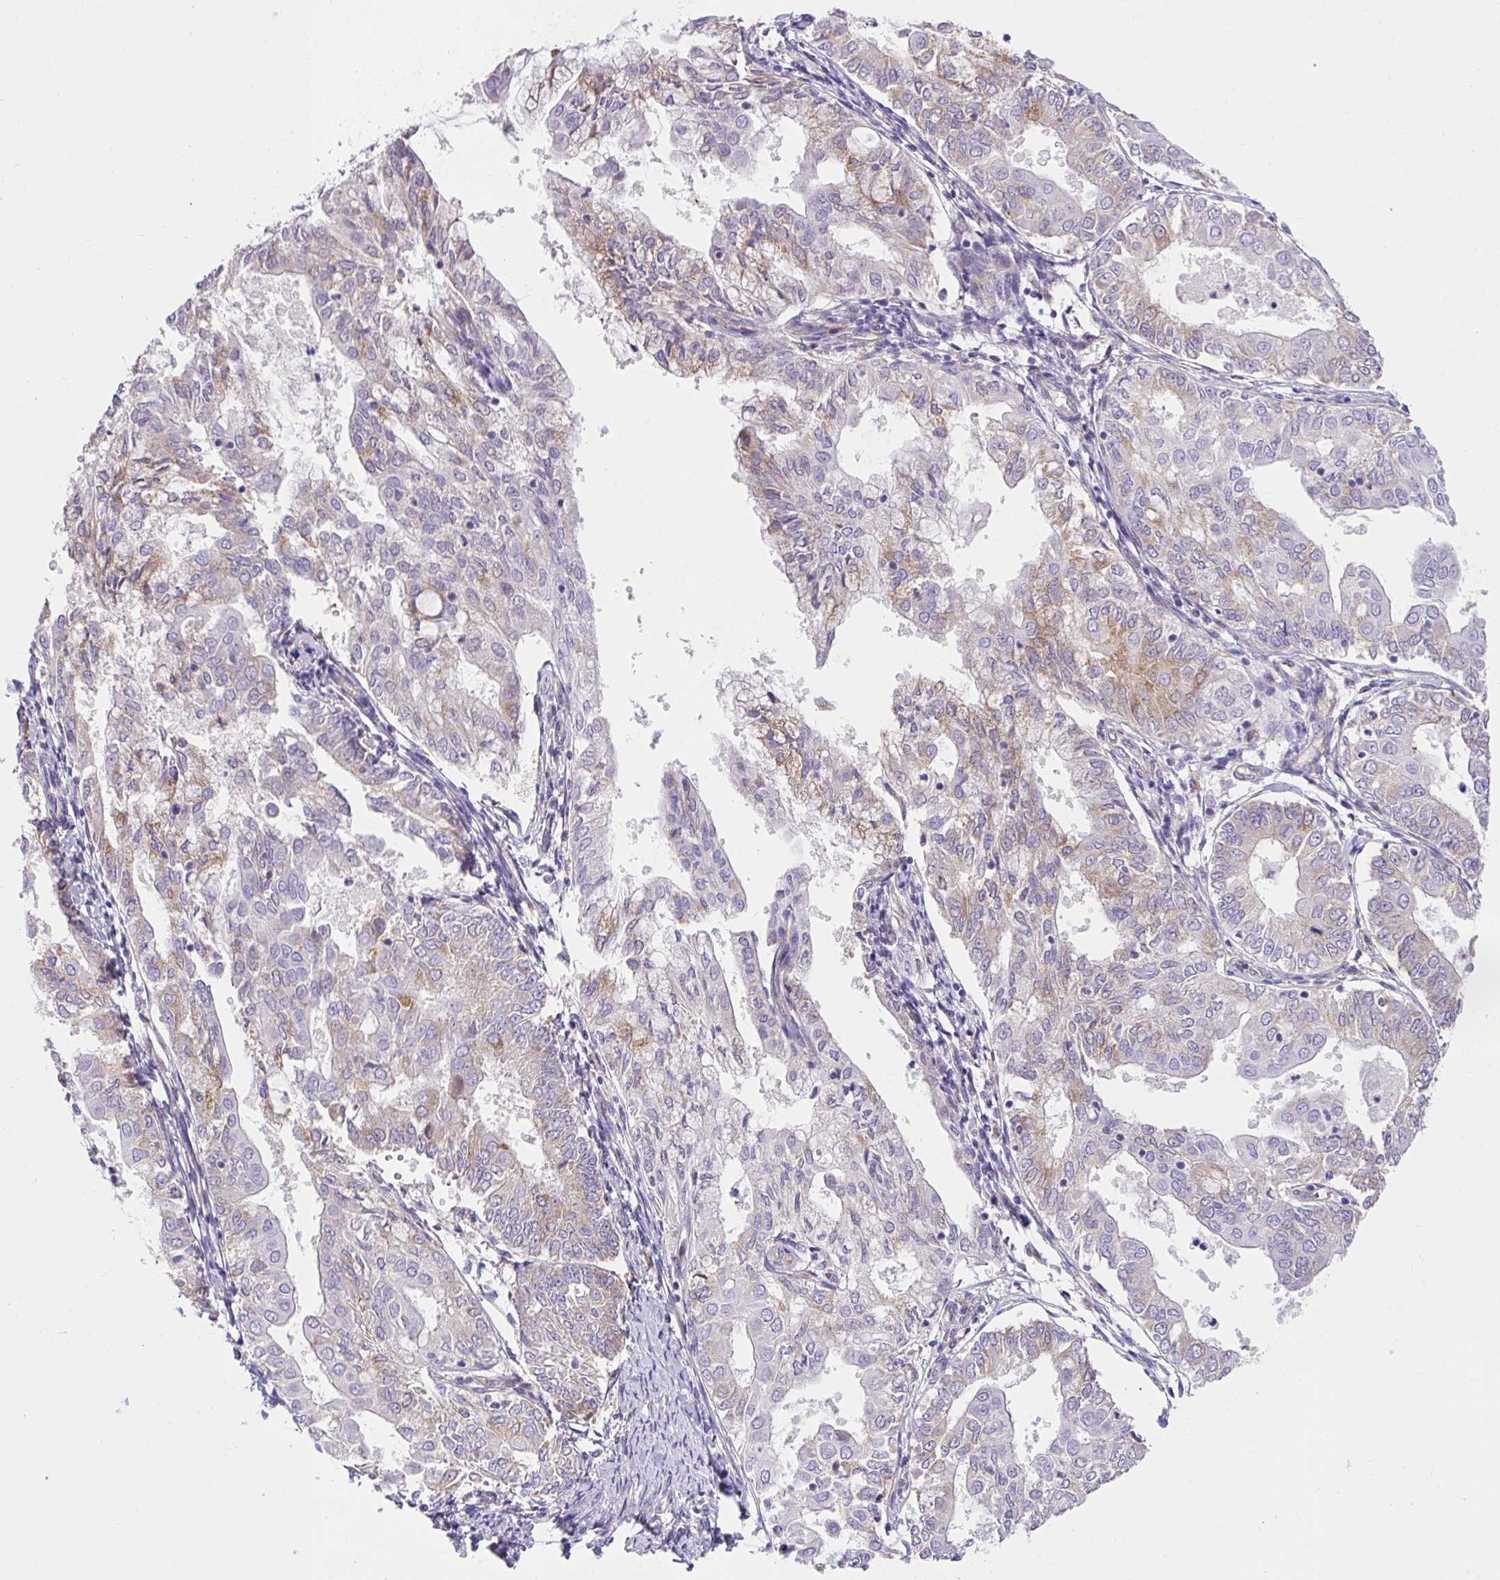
{"staining": {"intensity": "weak", "quantity": "25%-75%", "location": "cytoplasmic/membranous"}, "tissue": "endometrial cancer", "cell_type": "Tumor cells", "image_type": "cancer", "snomed": [{"axis": "morphology", "description": "Adenocarcinoma, NOS"}, {"axis": "topography", "description": "Endometrium"}], "caption": "Immunohistochemical staining of human endometrial cancer (adenocarcinoma) displays low levels of weak cytoplasmic/membranous expression in about 25%-75% of tumor cells. (IHC, brightfield microscopy, high magnification).", "gene": "MIA3", "patient": {"sex": "female", "age": 68}}